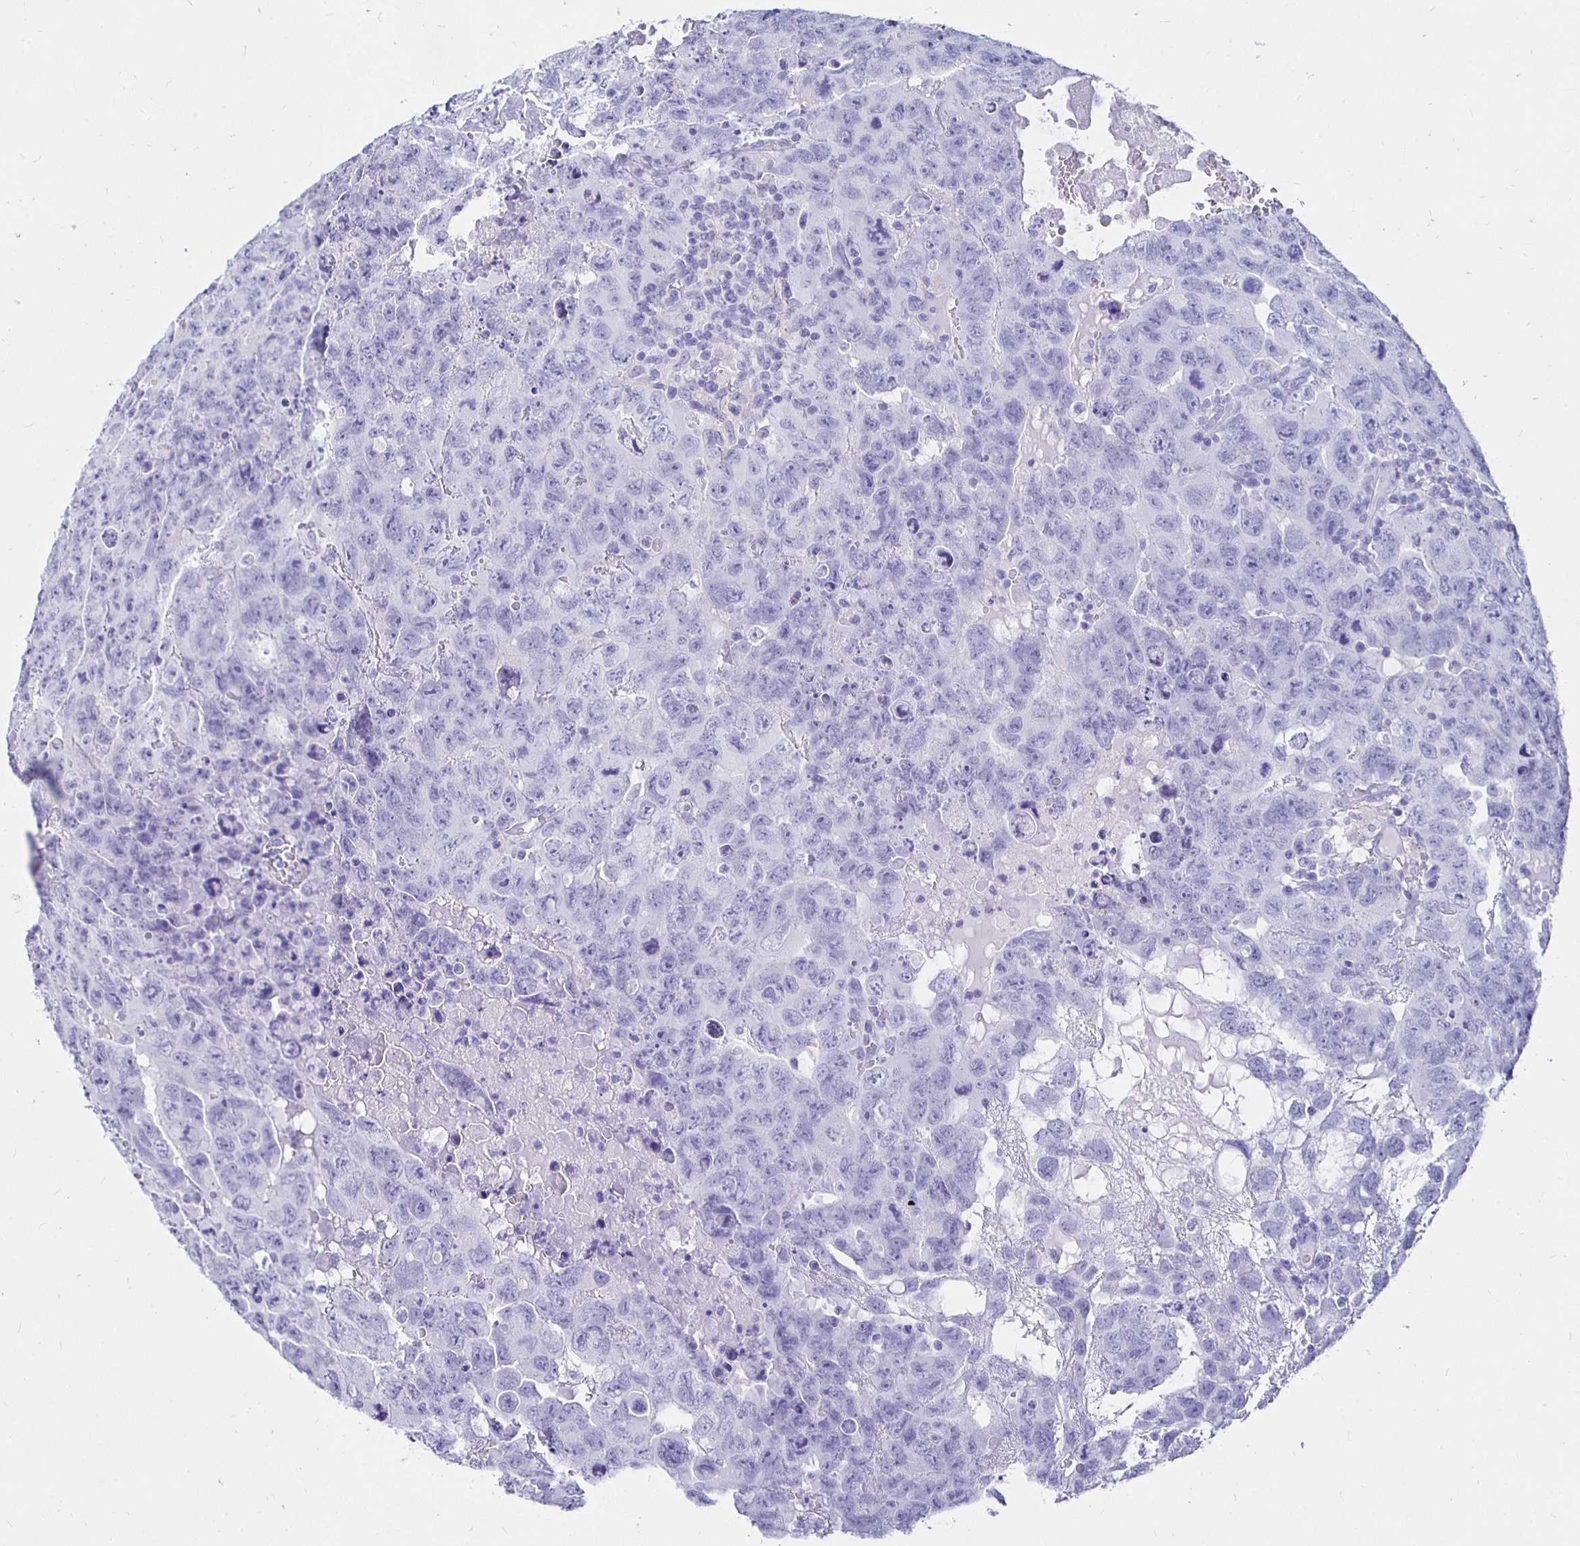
{"staining": {"intensity": "negative", "quantity": "none", "location": "none"}, "tissue": "testis cancer", "cell_type": "Tumor cells", "image_type": "cancer", "snomed": [{"axis": "morphology", "description": "Carcinoma, Embryonal, NOS"}, {"axis": "topography", "description": "Testis"}], "caption": "There is no significant expression in tumor cells of testis embryonal carcinoma.", "gene": "UMOD", "patient": {"sex": "male", "age": 24}}